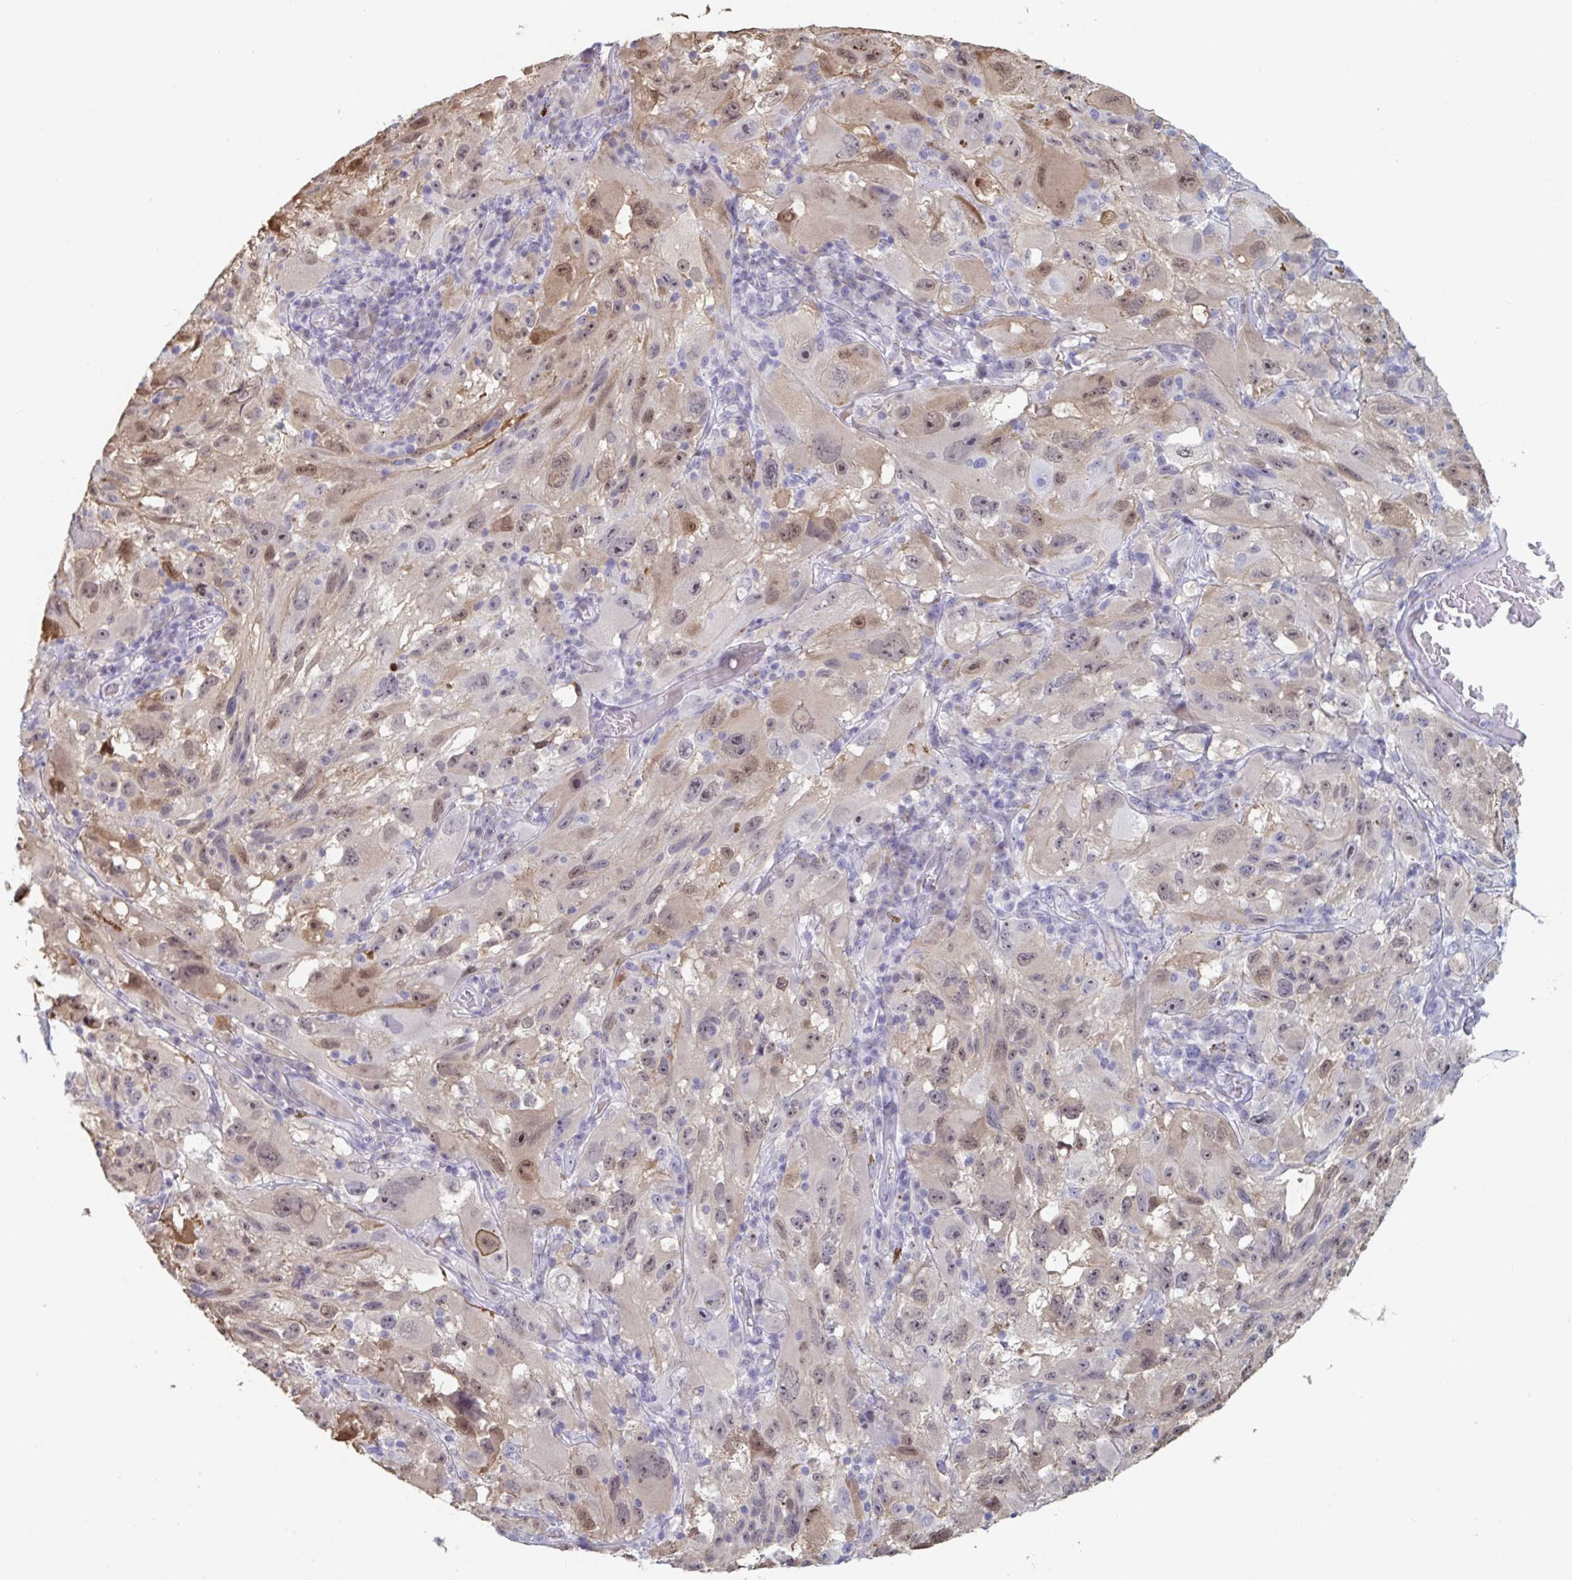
{"staining": {"intensity": "weak", "quantity": "25%-75%", "location": "nuclear"}, "tissue": "melanoma", "cell_type": "Tumor cells", "image_type": "cancer", "snomed": [{"axis": "morphology", "description": "Malignant melanoma, NOS"}, {"axis": "topography", "description": "Skin"}], "caption": "Melanoma stained with a protein marker reveals weak staining in tumor cells.", "gene": "FOXA1", "patient": {"sex": "female", "age": 71}}